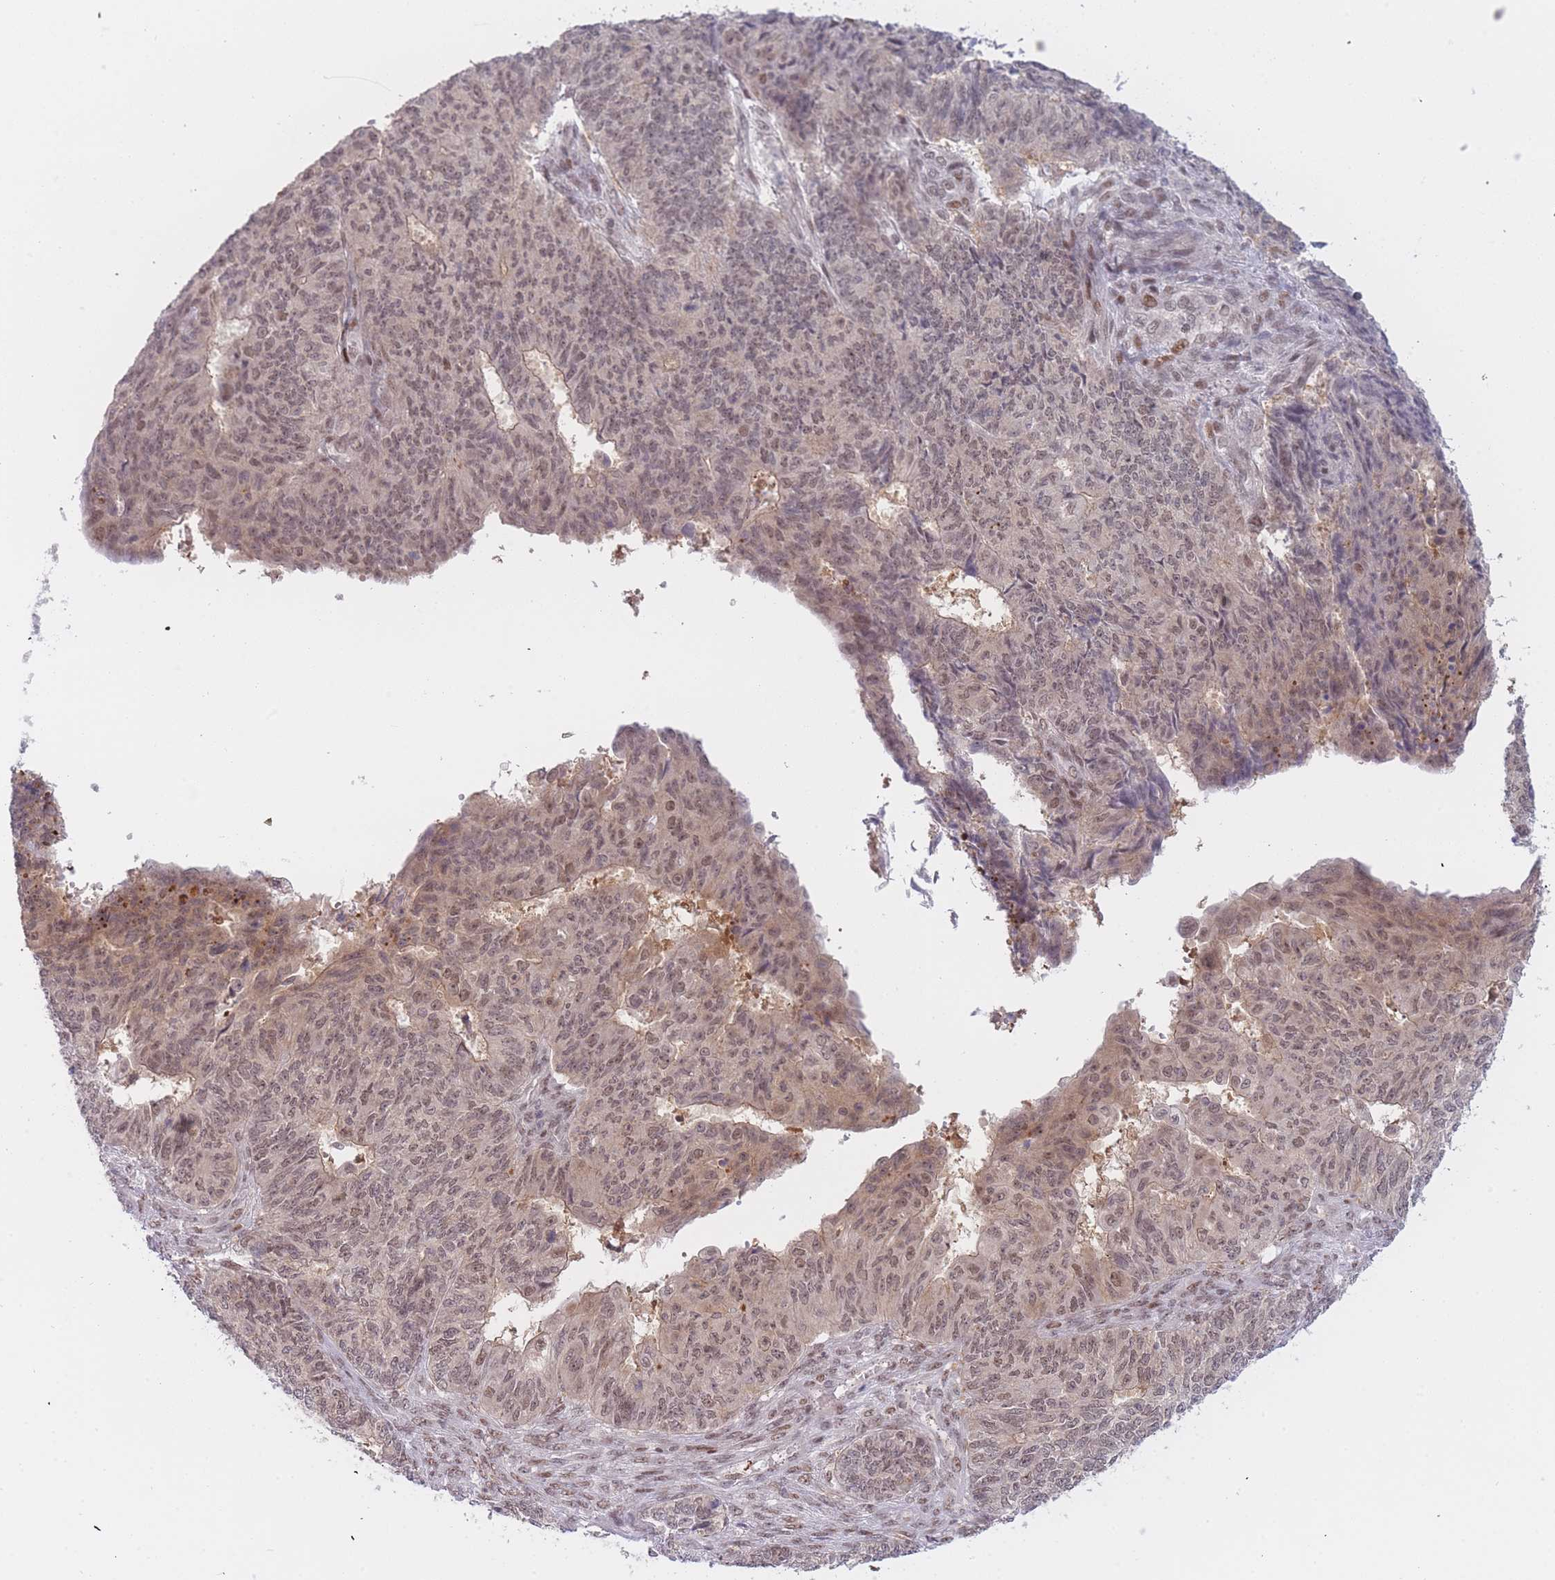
{"staining": {"intensity": "moderate", "quantity": "25%-75%", "location": "nuclear"}, "tissue": "endometrial cancer", "cell_type": "Tumor cells", "image_type": "cancer", "snomed": [{"axis": "morphology", "description": "Adenocarcinoma, NOS"}, {"axis": "topography", "description": "Endometrium"}], "caption": "Protein analysis of endometrial cancer (adenocarcinoma) tissue shows moderate nuclear staining in approximately 25%-75% of tumor cells.", "gene": "DEAF1", "patient": {"sex": "female", "age": 32}}